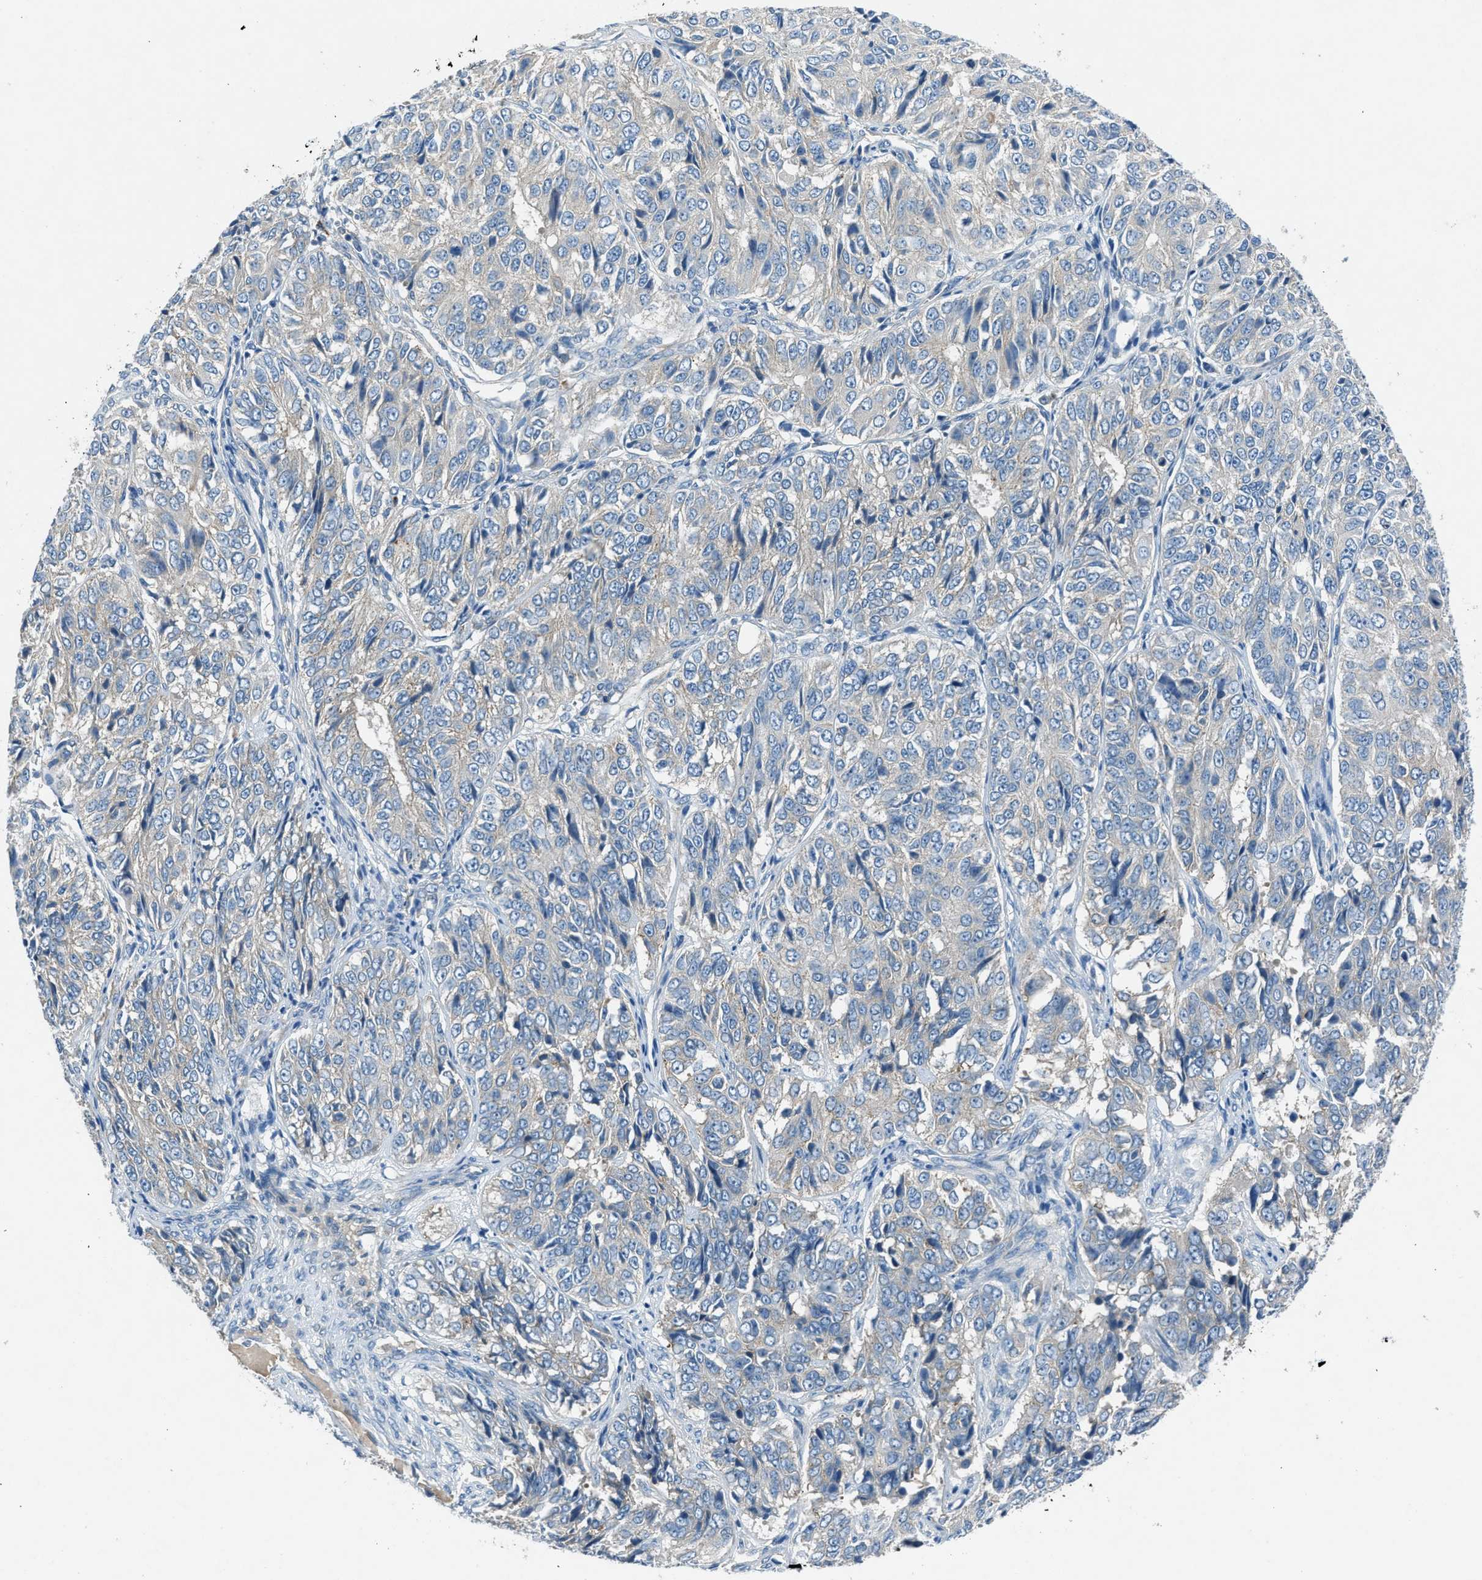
{"staining": {"intensity": "weak", "quantity": "<25%", "location": "cytoplasmic/membranous"}, "tissue": "ovarian cancer", "cell_type": "Tumor cells", "image_type": "cancer", "snomed": [{"axis": "morphology", "description": "Carcinoma, endometroid"}, {"axis": "topography", "description": "Ovary"}], "caption": "High power microscopy image of an immunohistochemistry (IHC) image of endometroid carcinoma (ovarian), revealing no significant positivity in tumor cells.", "gene": "BMP1", "patient": {"sex": "female", "age": 51}}